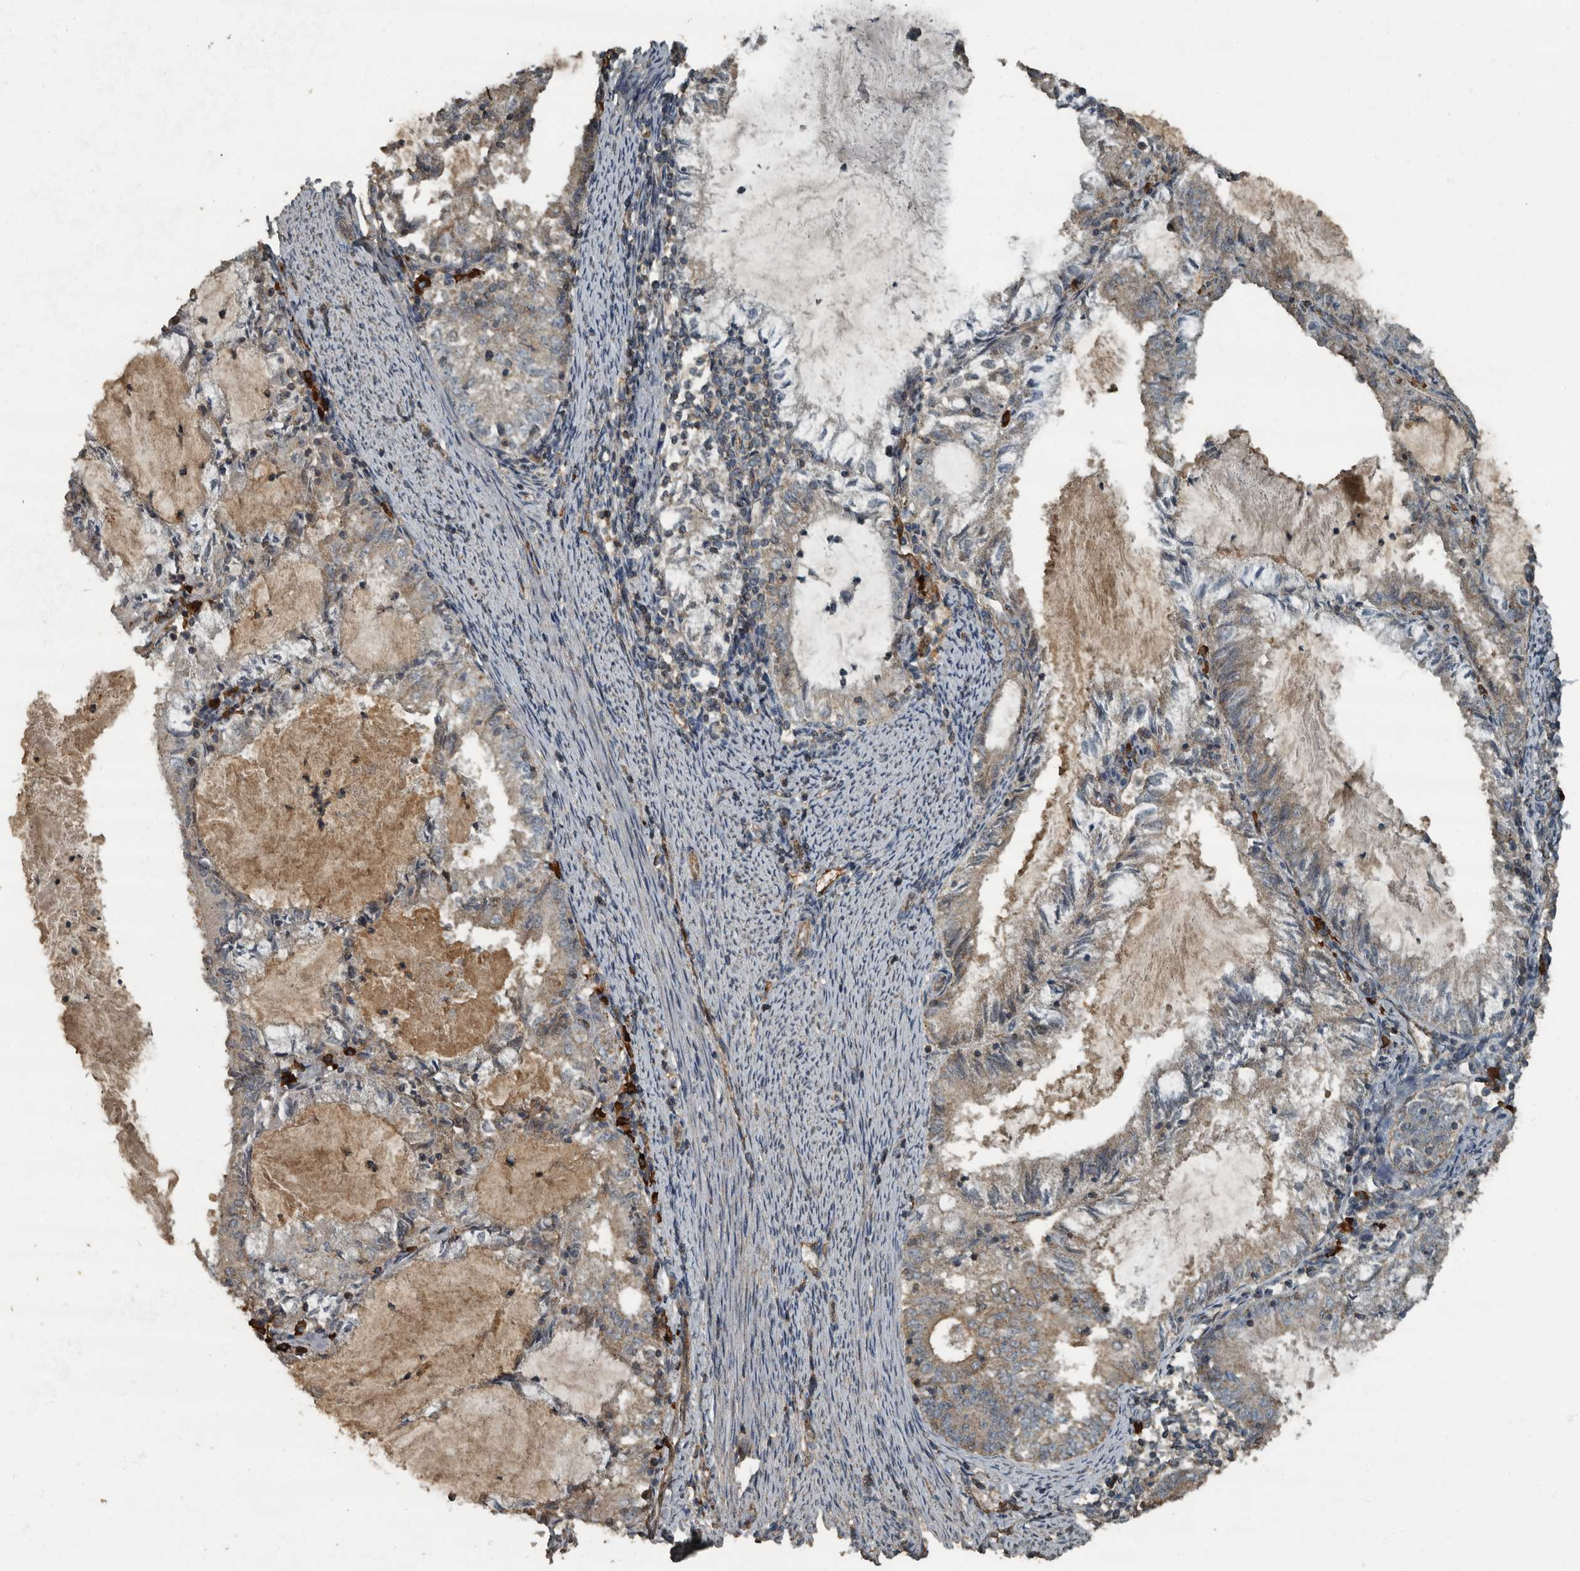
{"staining": {"intensity": "weak", "quantity": "<25%", "location": "cytoplasmic/membranous"}, "tissue": "endometrial cancer", "cell_type": "Tumor cells", "image_type": "cancer", "snomed": [{"axis": "morphology", "description": "Adenocarcinoma, NOS"}, {"axis": "topography", "description": "Endometrium"}], "caption": "The immunohistochemistry (IHC) photomicrograph has no significant positivity in tumor cells of endometrial cancer (adenocarcinoma) tissue. Brightfield microscopy of immunohistochemistry stained with DAB (3,3'-diaminobenzidine) (brown) and hematoxylin (blue), captured at high magnification.", "gene": "IL15RA", "patient": {"sex": "female", "age": 57}}